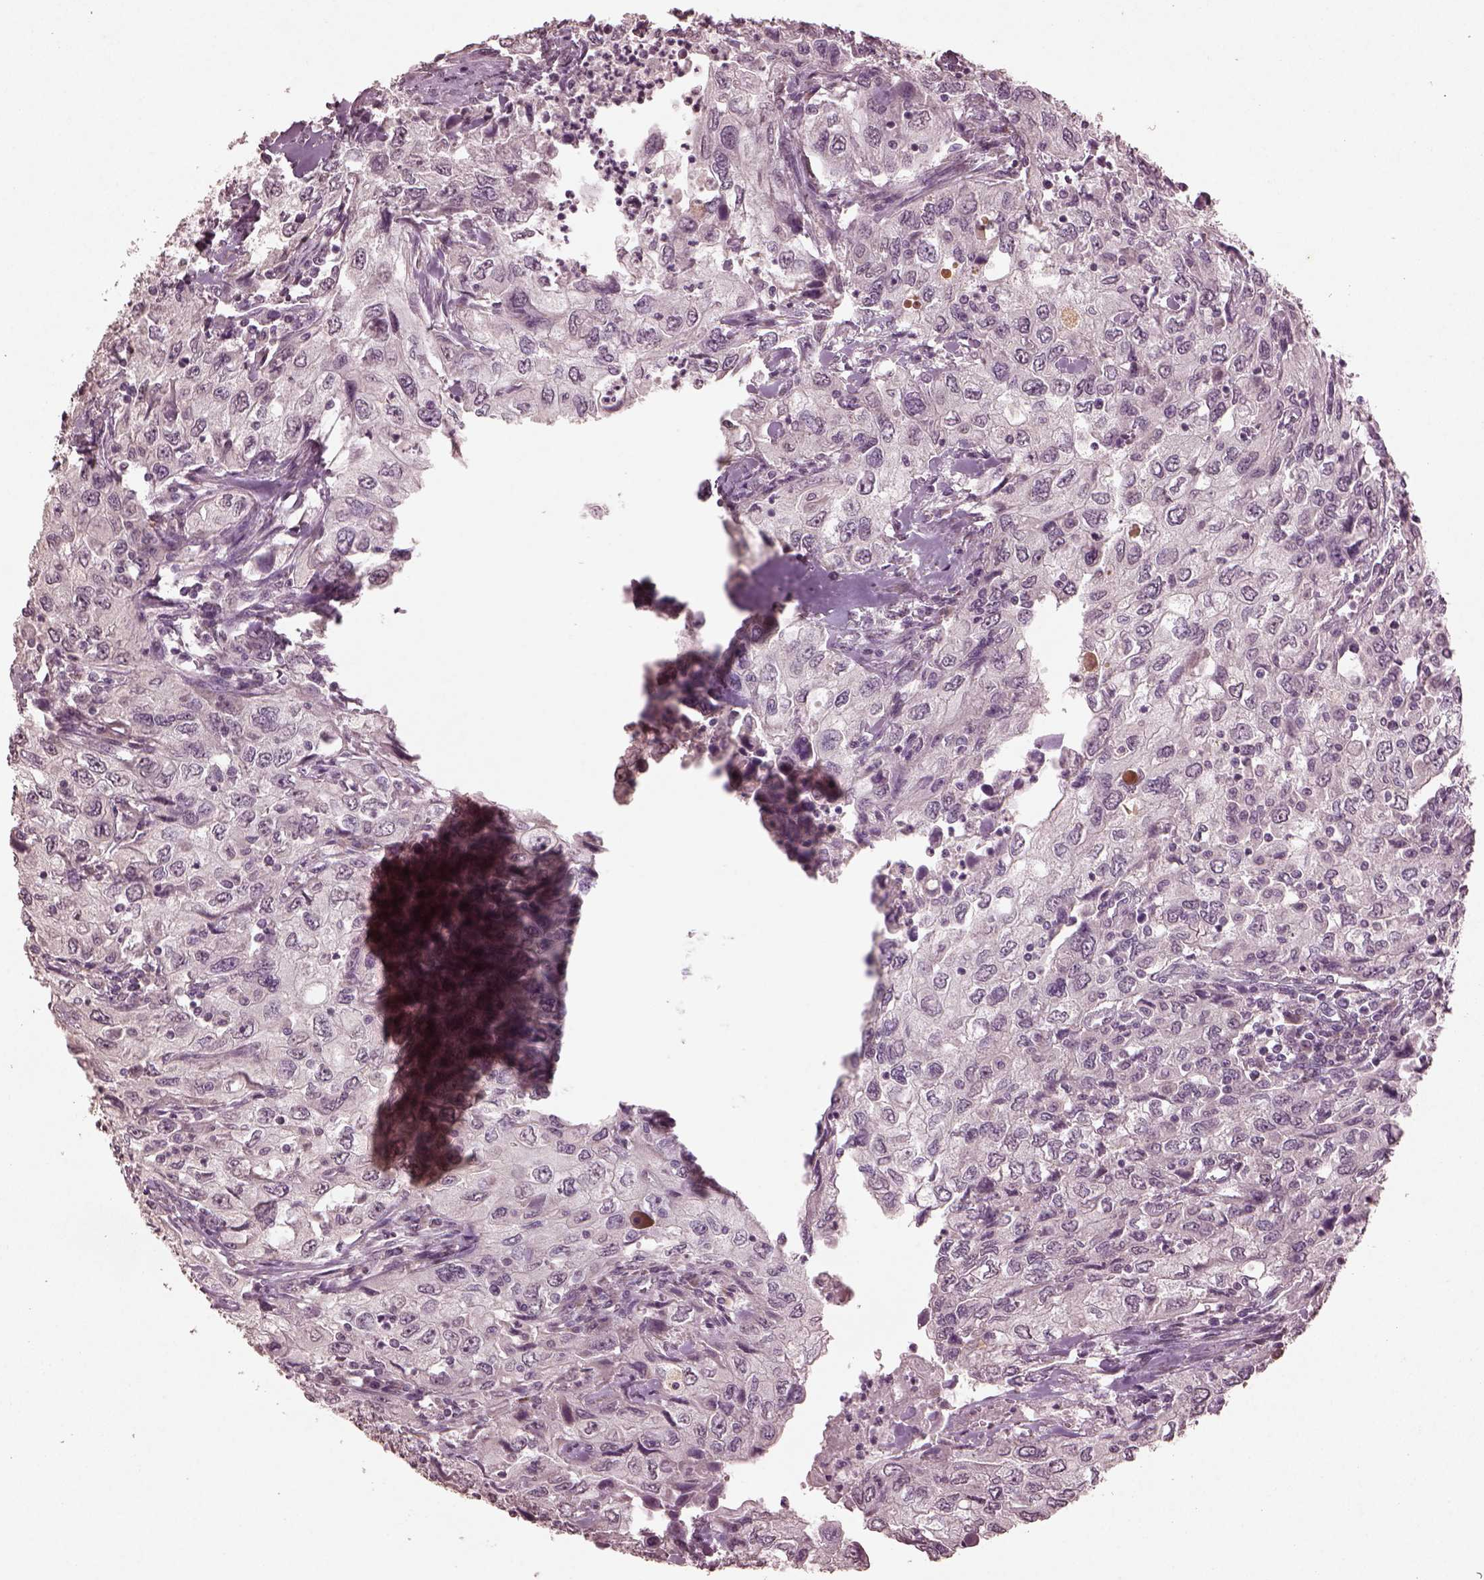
{"staining": {"intensity": "negative", "quantity": "none", "location": "none"}, "tissue": "urothelial cancer", "cell_type": "Tumor cells", "image_type": "cancer", "snomed": [{"axis": "morphology", "description": "Urothelial carcinoma, High grade"}, {"axis": "topography", "description": "Urinary bladder"}], "caption": "The image reveals no significant staining in tumor cells of high-grade urothelial carcinoma.", "gene": "IL18RAP", "patient": {"sex": "male", "age": 76}}